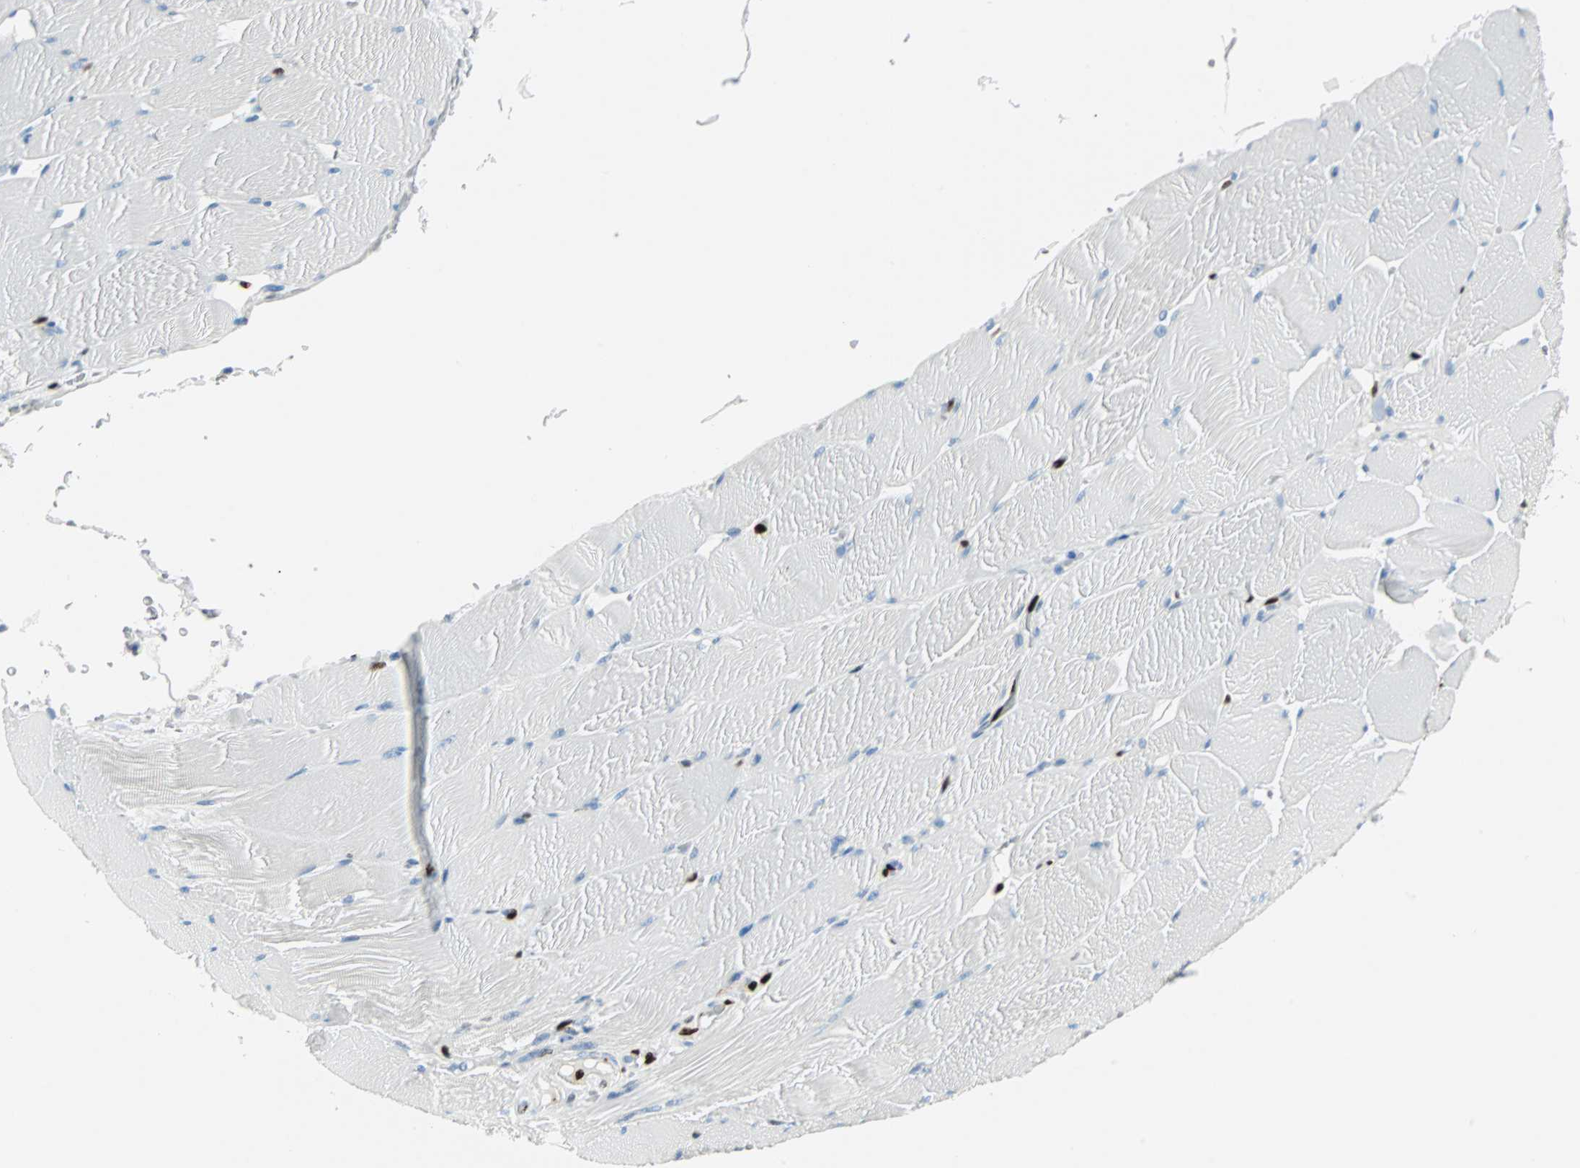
{"staining": {"intensity": "strong", "quantity": "<25%", "location": "nuclear"}, "tissue": "skeletal muscle", "cell_type": "Myocytes", "image_type": "normal", "snomed": [{"axis": "morphology", "description": "Normal tissue, NOS"}, {"axis": "topography", "description": "Skeletal muscle"}], "caption": "Brown immunohistochemical staining in benign skeletal muscle demonstrates strong nuclear staining in about <25% of myocytes.", "gene": "IL33", "patient": {"sex": "male", "age": 62}}